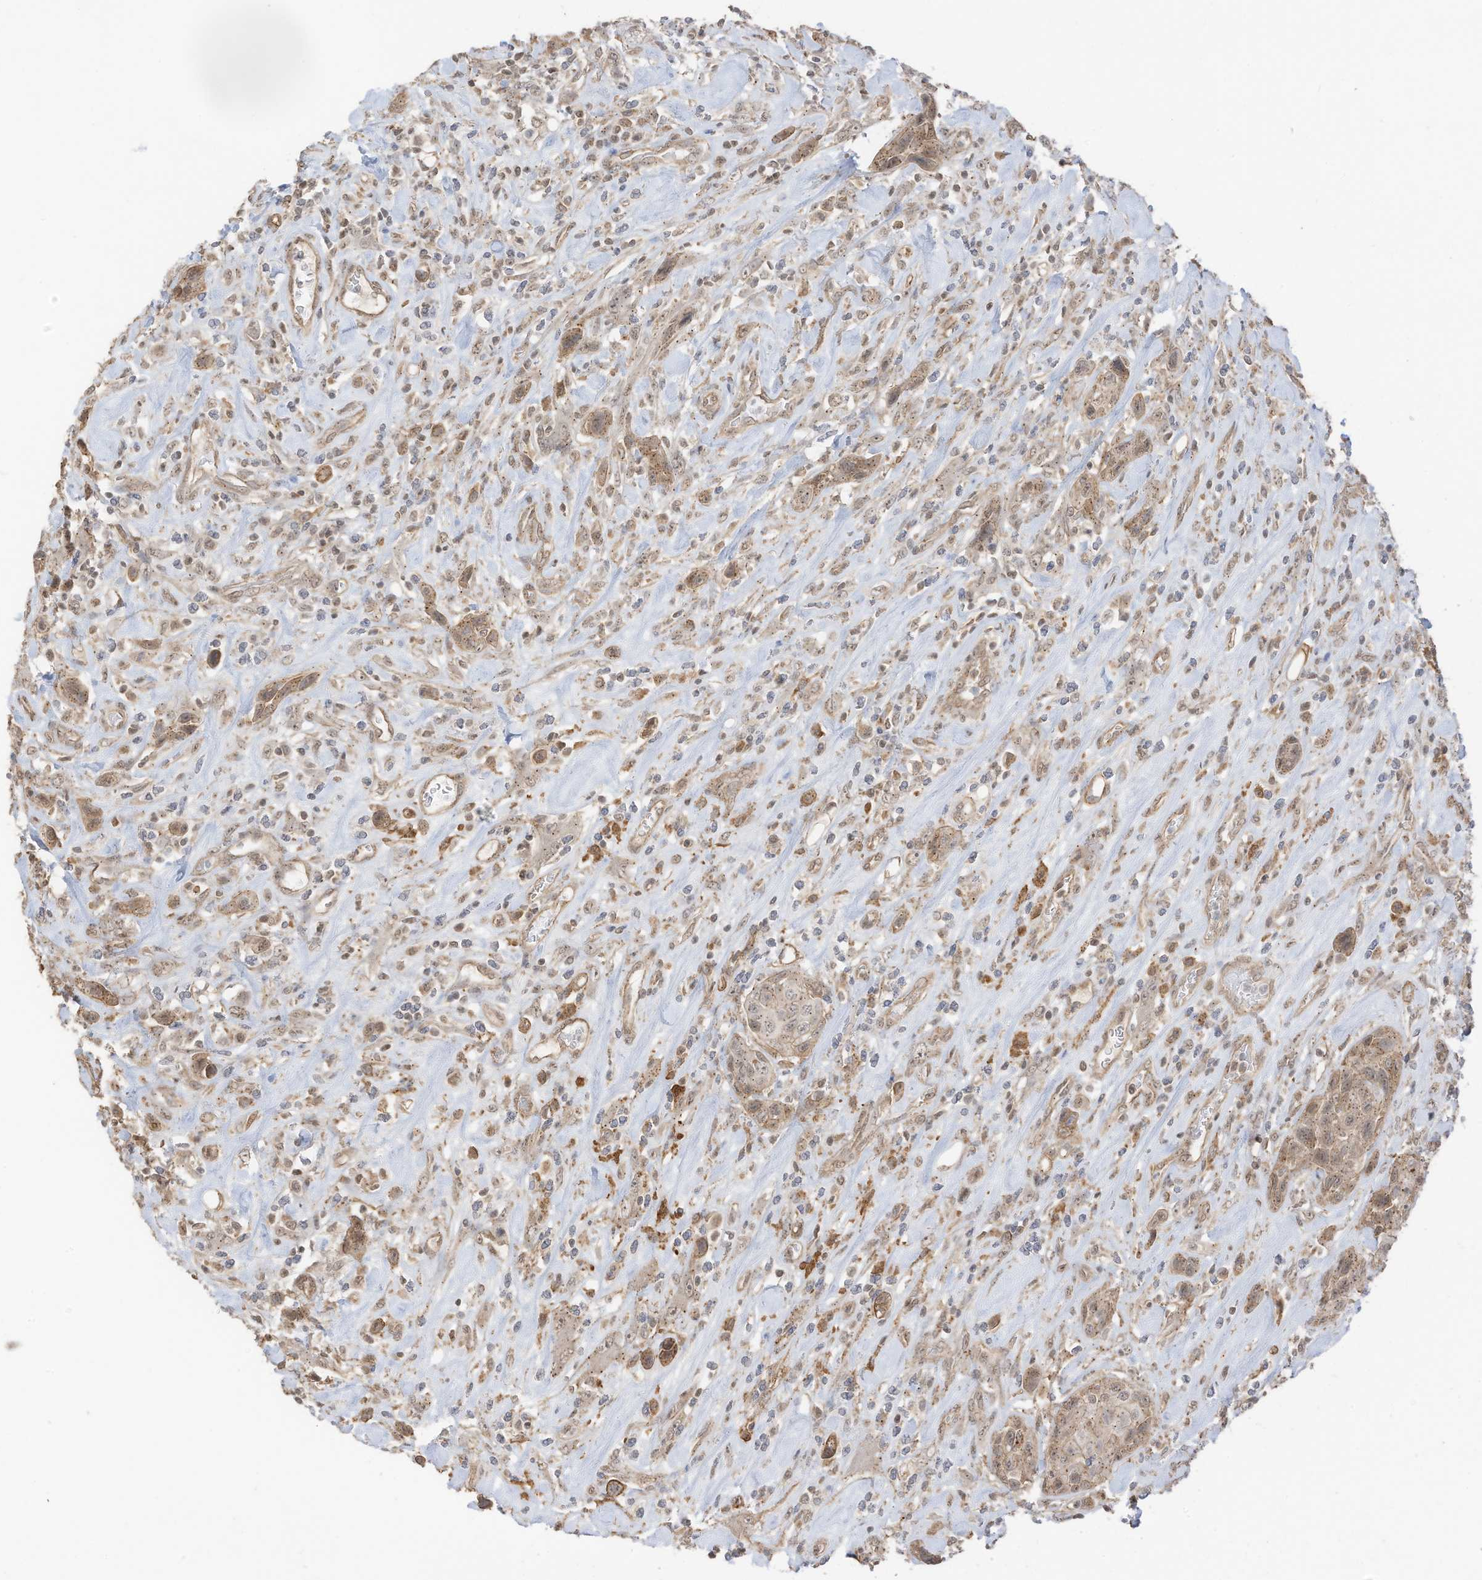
{"staining": {"intensity": "moderate", "quantity": "25%-75%", "location": "cytoplasmic/membranous"}, "tissue": "urothelial cancer", "cell_type": "Tumor cells", "image_type": "cancer", "snomed": [{"axis": "morphology", "description": "Urothelial carcinoma, High grade"}, {"axis": "topography", "description": "Urinary bladder"}], "caption": "High-power microscopy captured an IHC image of high-grade urothelial carcinoma, revealing moderate cytoplasmic/membranous expression in about 25%-75% of tumor cells. (DAB (3,3'-diaminobenzidine) = brown stain, brightfield microscopy at high magnification).", "gene": "N4BP3", "patient": {"sex": "male", "age": 50}}